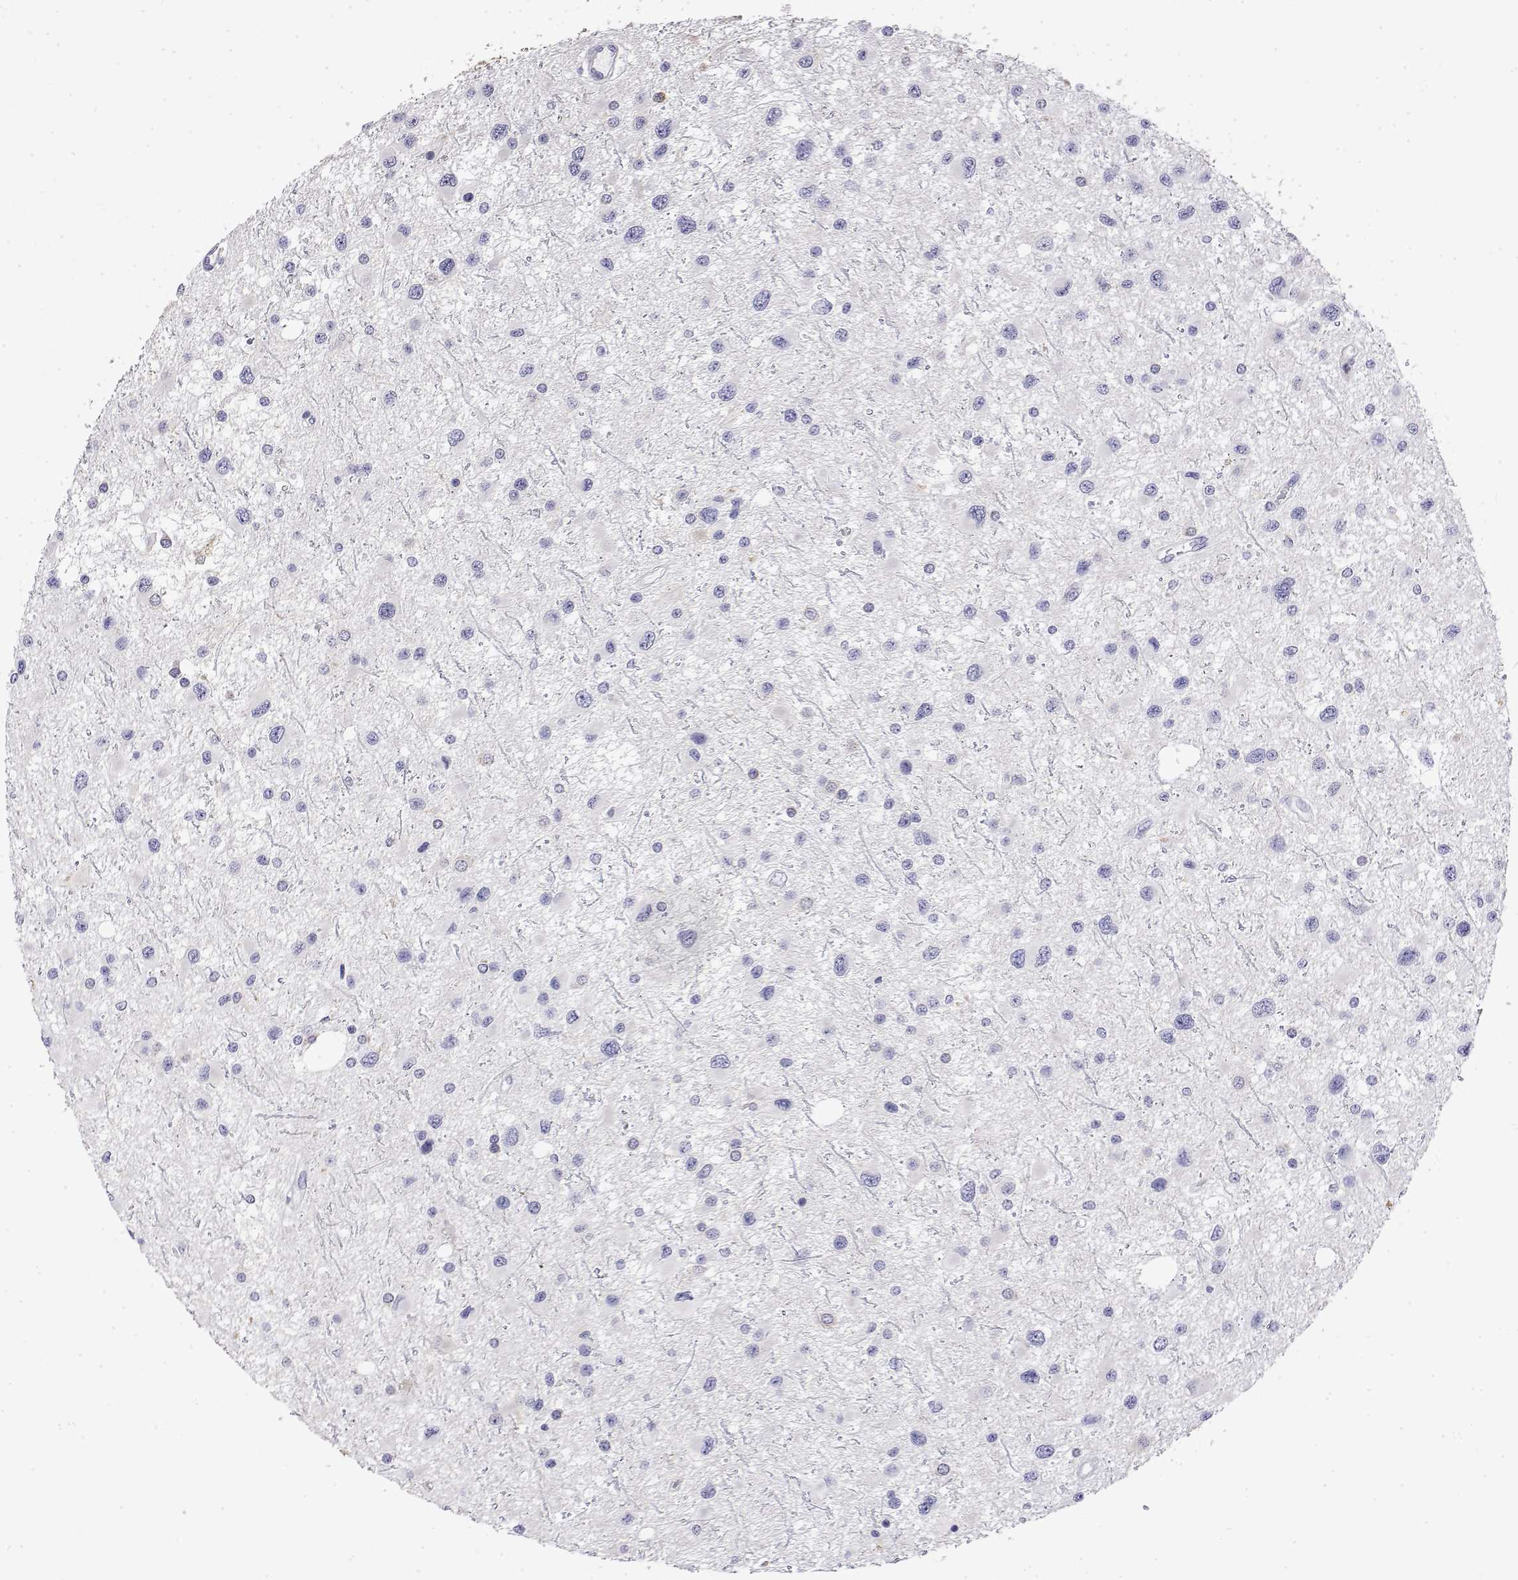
{"staining": {"intensity": "negative", "quantity": "none", "location": "none"}, "tissue": "glioma", "cell_type": "Tumor cells", "image_type": "cancer", "snomed": [{"axis": "morphology", "description": "Glioma, malignant, Low grade"}, {"axis": "topography", "description": "Brain"}], "caption": "Malignant glioma (low-grade) stained for a protein using IHC shows no positivity tumor cells.", "gene": "LY6D", "patient": {"sex": "female", "age": 32}}